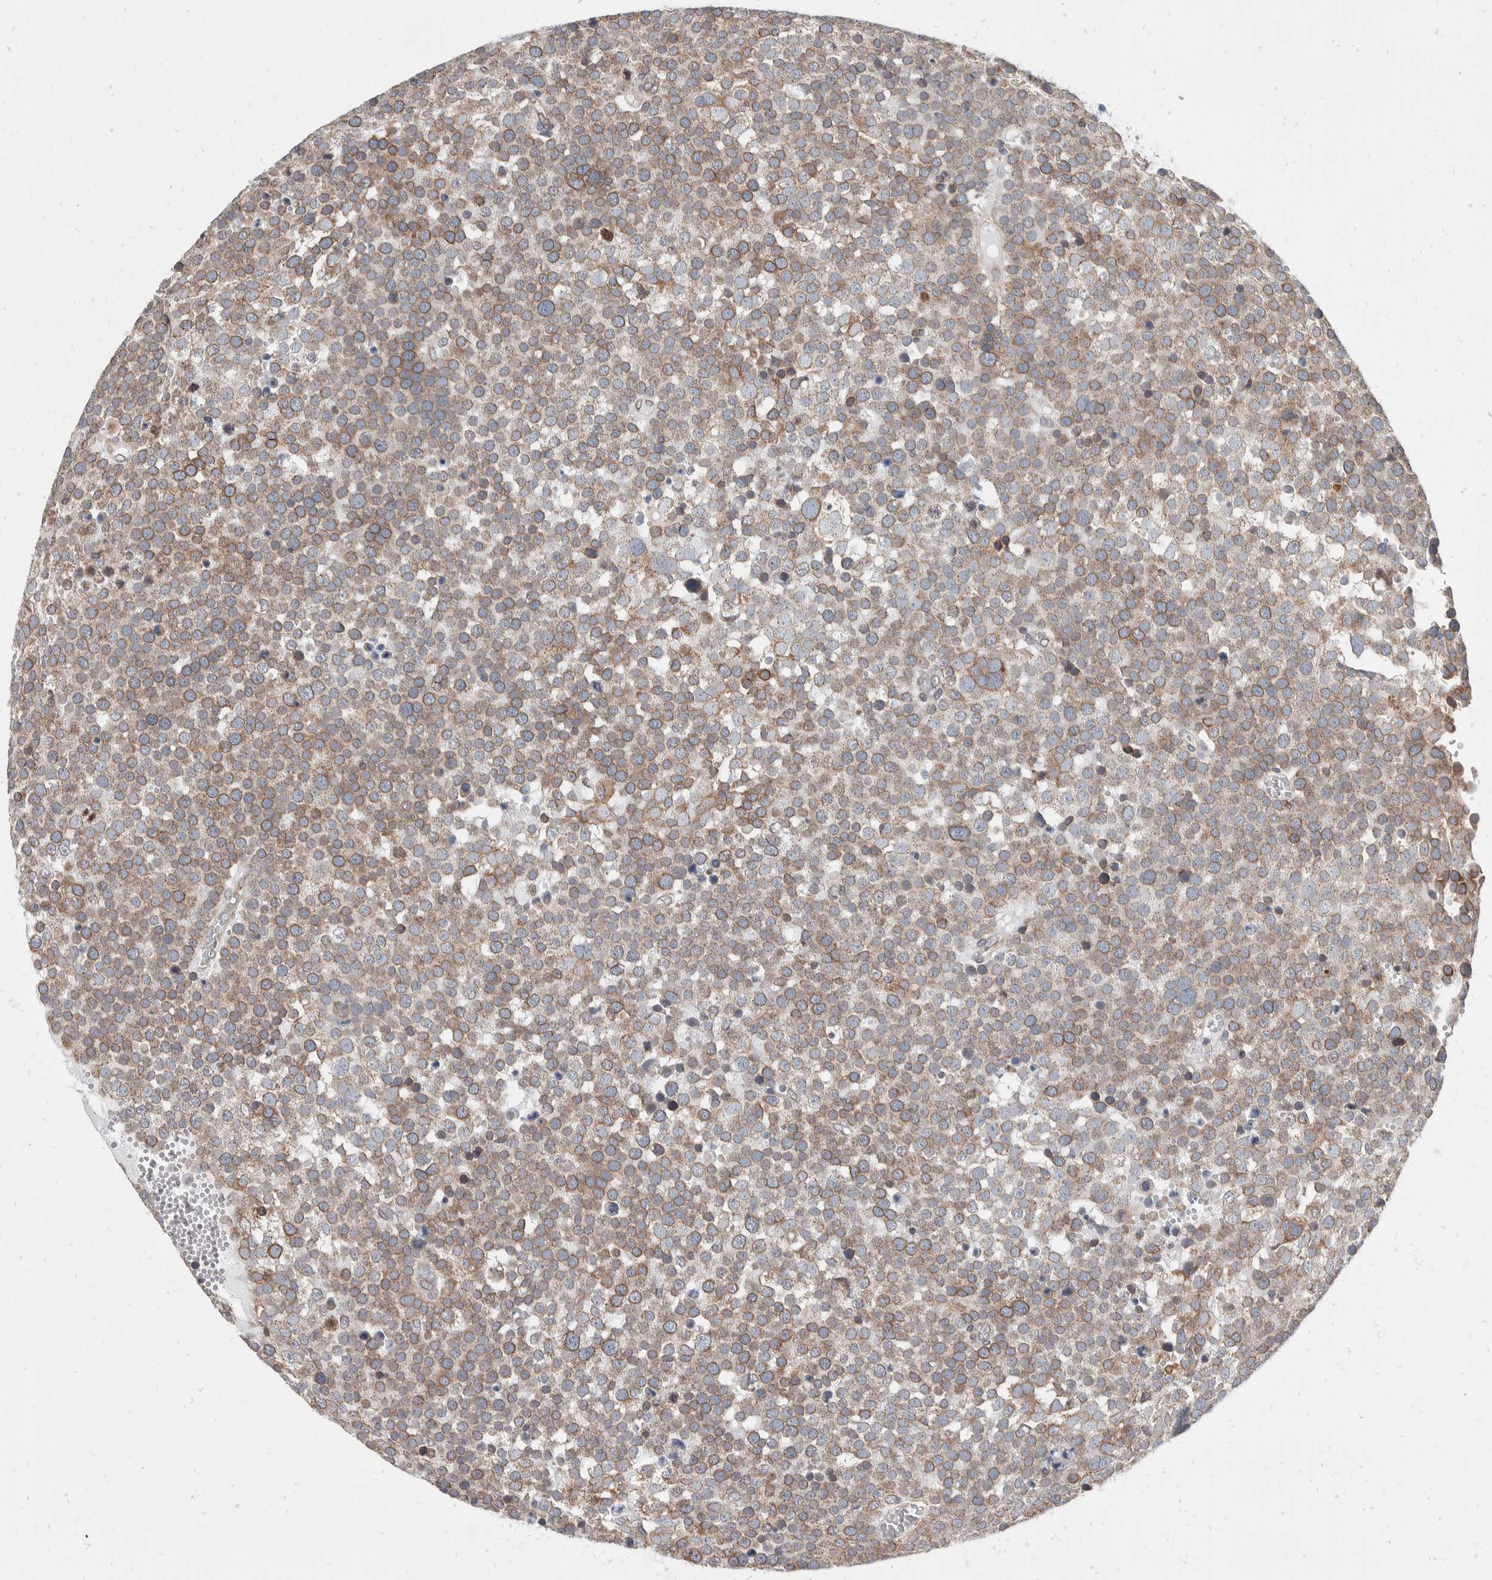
{"staining": {"intensity": "moderate", "quantity": ">75%", "location": "cytoplasmic/membranous"}, "tissue": "testis cancer", "cell_type": "Tumor cells", "image_type": "cancer", "snomed": [{"axis": "morphology", "description": "Seminoma, NOS"}, {"axis": "topography", "description": "Testis"}], "caption": "Immunohistochemistry (IHC) (DAB) staining of human seminoma (testis) exhibits moderate cytoplasmic/membranous protein staining in approximately >75% of tumor cells. Nuclei are stained in blue.", "gene": "TMEM245", "patient": {"sex": "male", "age": 71}}